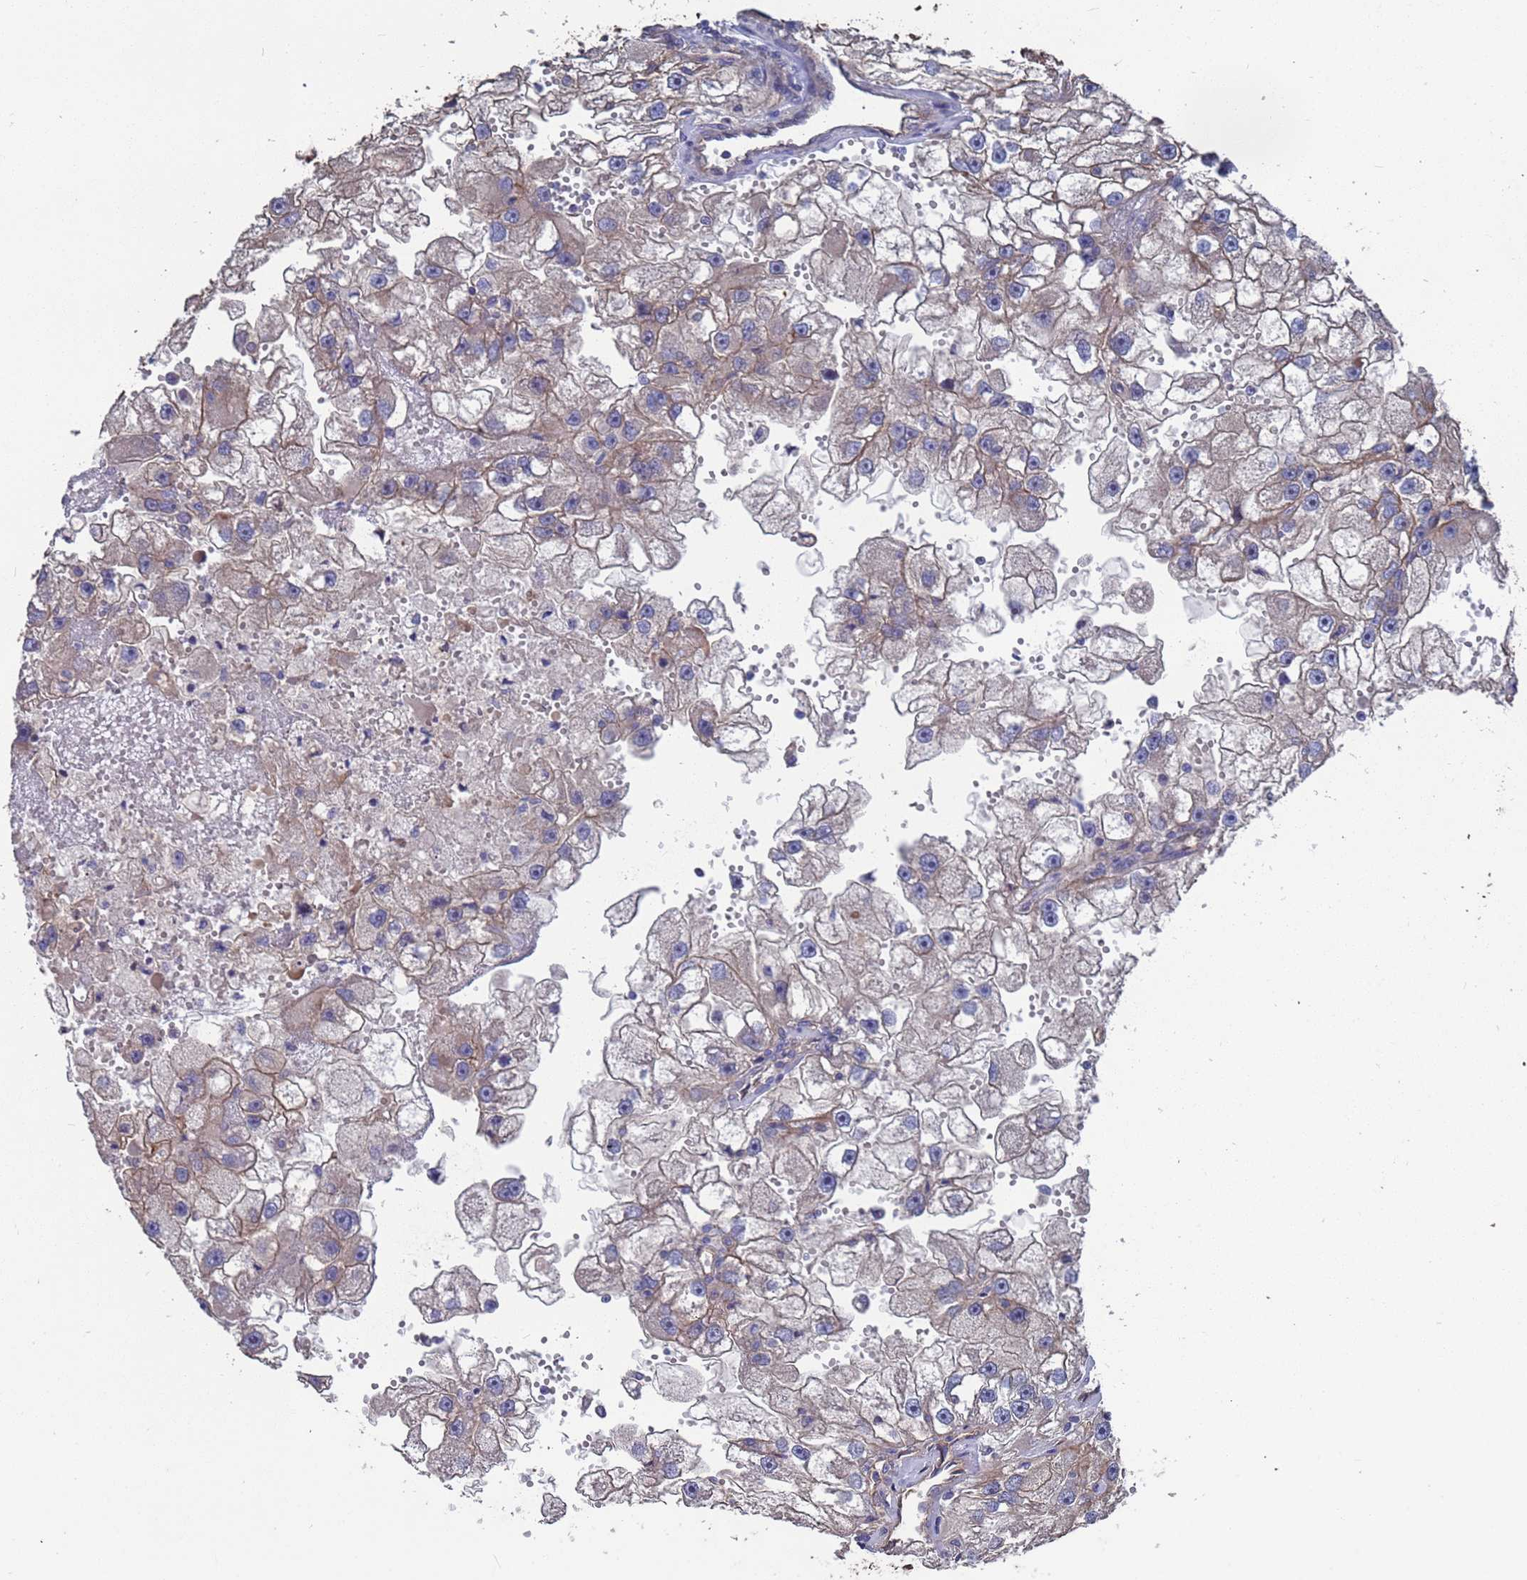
{"staining": {"intensity": "weak", "quantity": "<25%", "location": "cytoplasmic/membranous"}, "tissue": "renal cancer", "cell_type": "Tumor cells", "image_type": "cancer", "snomed": [{"axis": "morphology", "description": "Adenocarcinoma, NOS"}, {"axis": "topography", "description": "Kidney"}], "caption": "The histopathology image displays no staining of tumor cells in renal cancer. (Brightfield microscopy of DAB (3,3'-diaminobenzidine) immunohistochemistry at high magnification).", "gene": "NDUFAF6", "patient": {"sex": "male", "age": 63}}